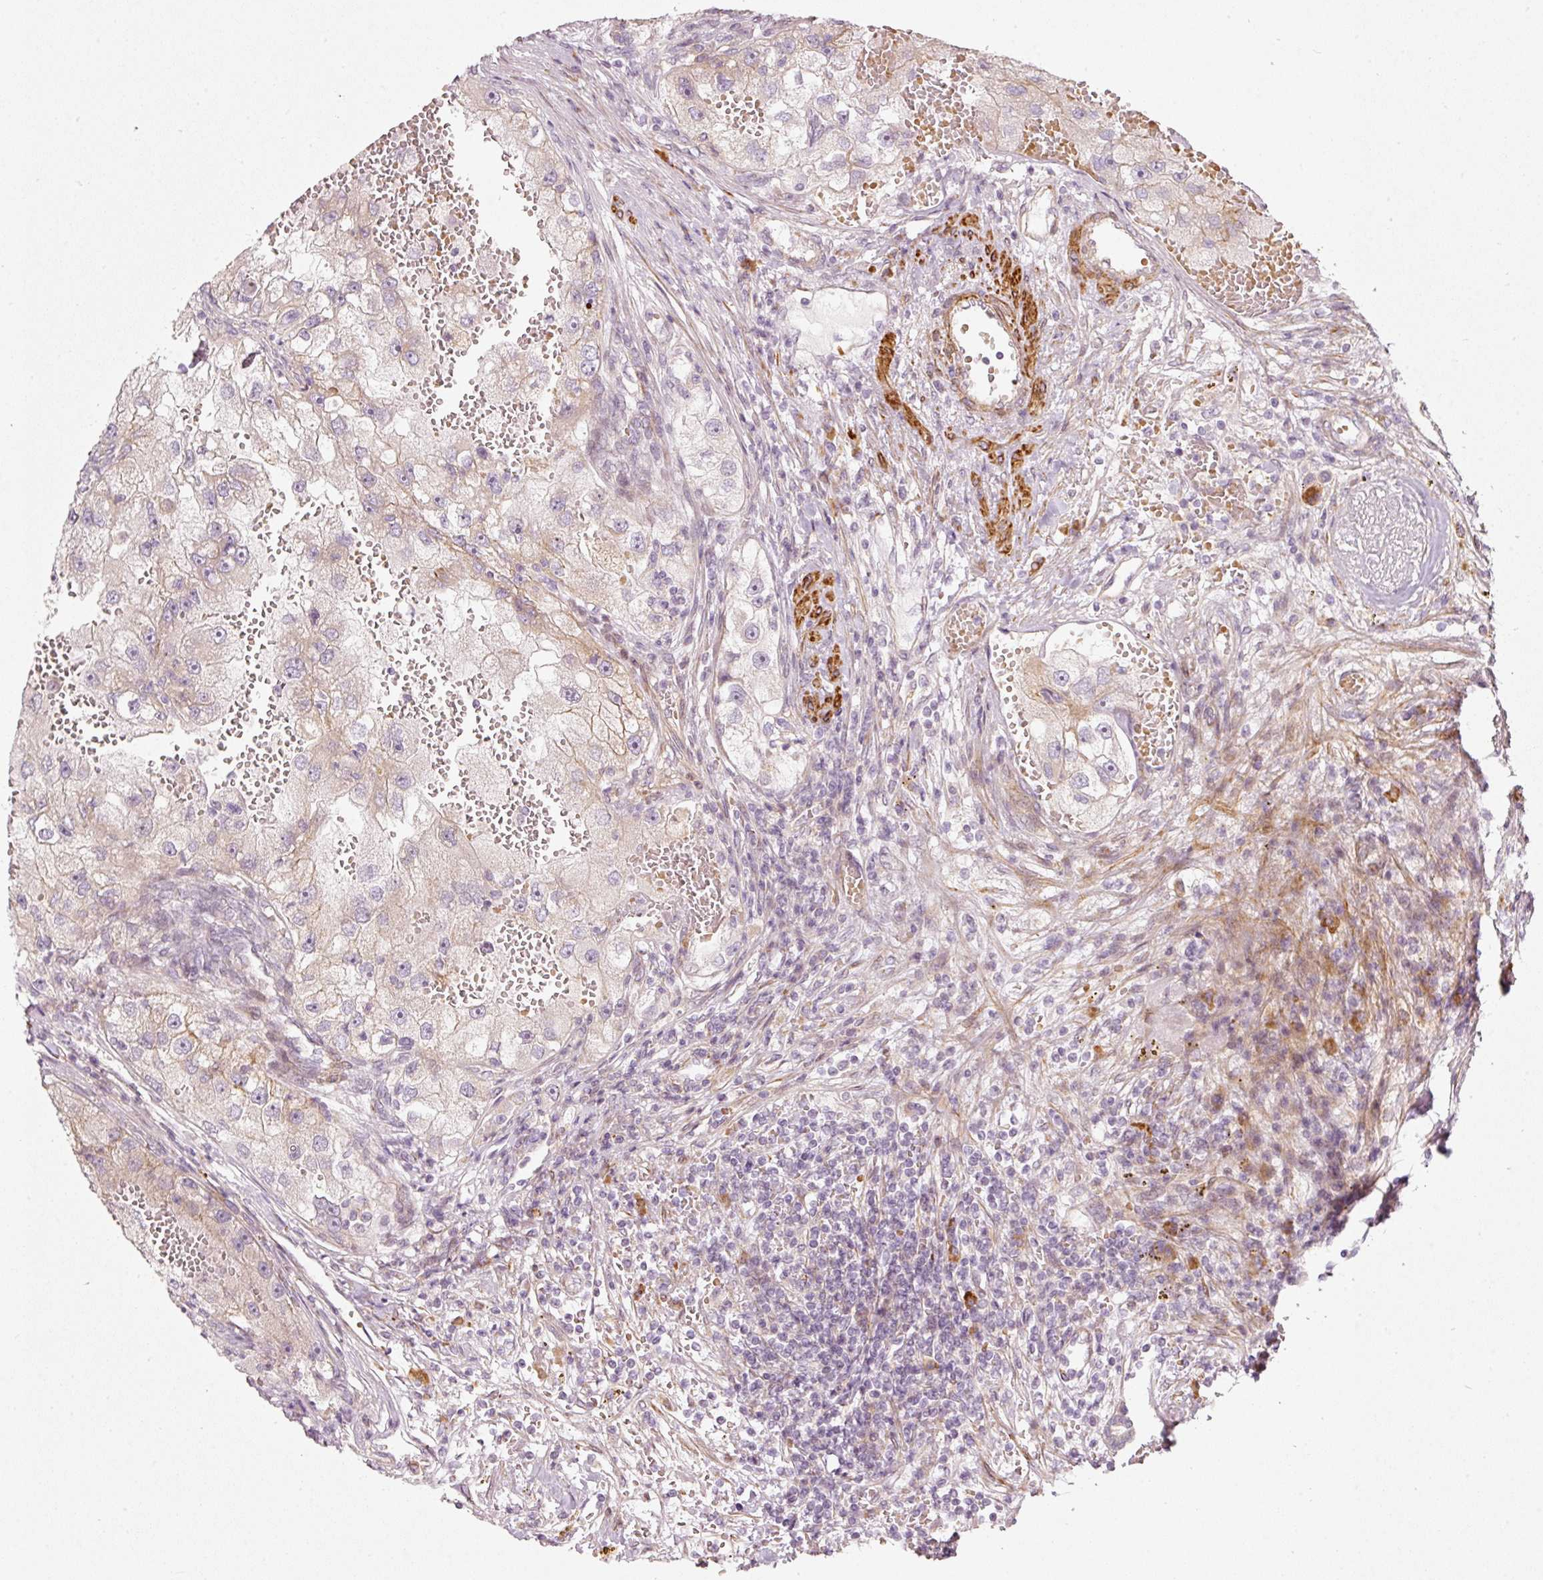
{"staining": {"intensity": "negative", "quantity": "none", "location": "none"}, "tissue": "renal cancer", "cell_type": "Tumor cells", "image_type": "cancer", "snomed": [{"axis": "morphology", "description": "Adenocarcinoma, NOS"}, {"axis": "topography", "description": "Kidney"}], "caption": "IHC of renal cancer reveals no staining in tumor cells. The staining was performed using DAB (3,3'-diaminobenzidine) to visualize the protein expression in brown, while the nuclei were stained in blue with hematoxylin (Magnification: 20x).", "gene": "KCNQ1", "patient": {"sex": "male", "age": 63}}